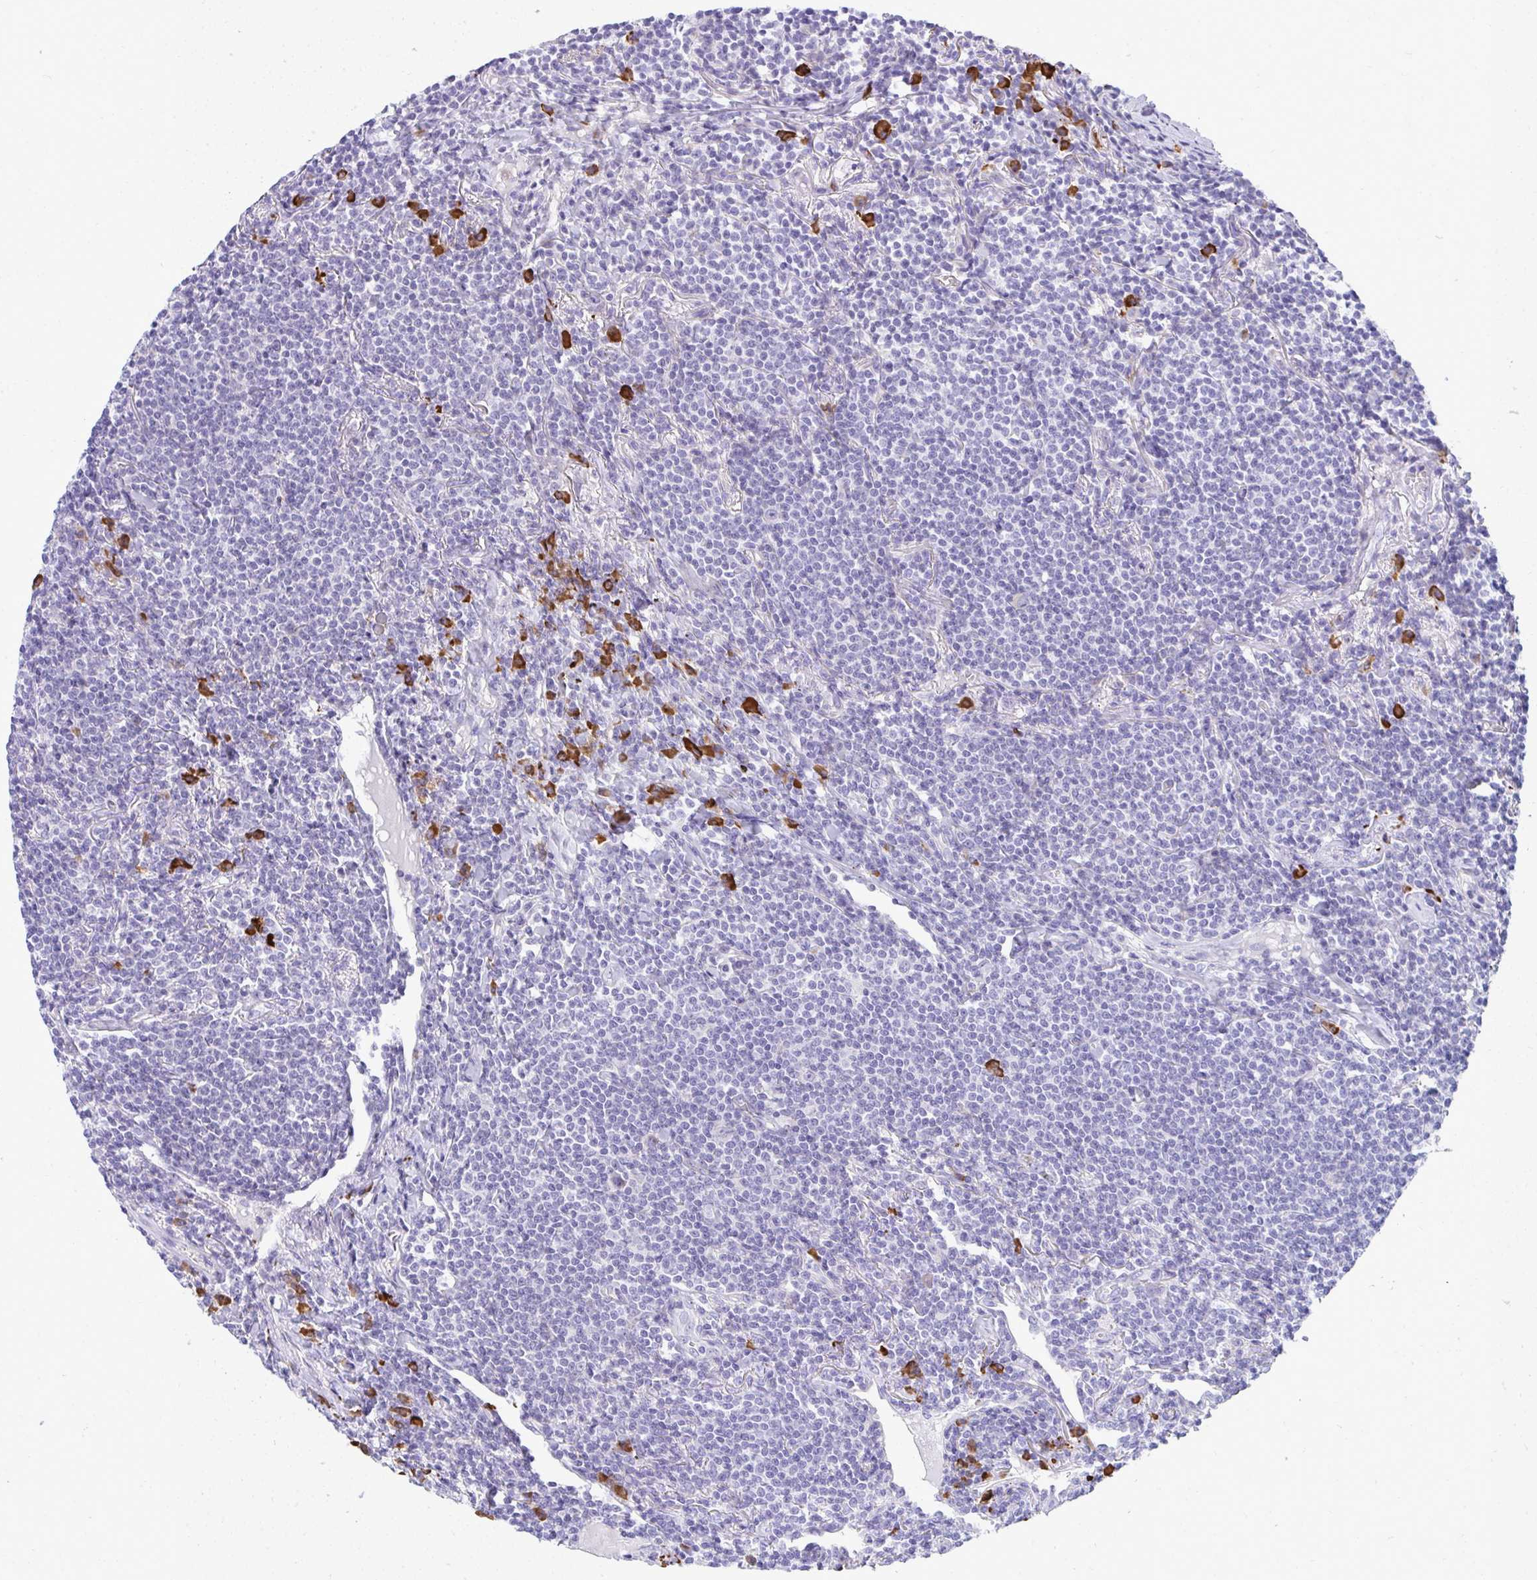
{"staining": {"intensity": "negative", "quantity": "none", "location": "none"}, "tissue": "lymphoma", "cell_type": "Tumor cells", "image_type": "cancer", "snomed": [{"axis": "morphology", "description": "Malignant lymphoma, non-Hodgkin's type, Low grade"}, {"axis": "topography", "description": "Lung"}], "caption": "Immunohistochemistry (IHC) image of neoplastic tissue: human malignant lymphoma, non-Hodgkin's type (low-grade) stained with DAB (3,3'-diaminobenzidine) demonstrates no significant protein positivity in tumor cells.", "gene": "PUS7L", "patient": {"sex": "female", "age": 71}}